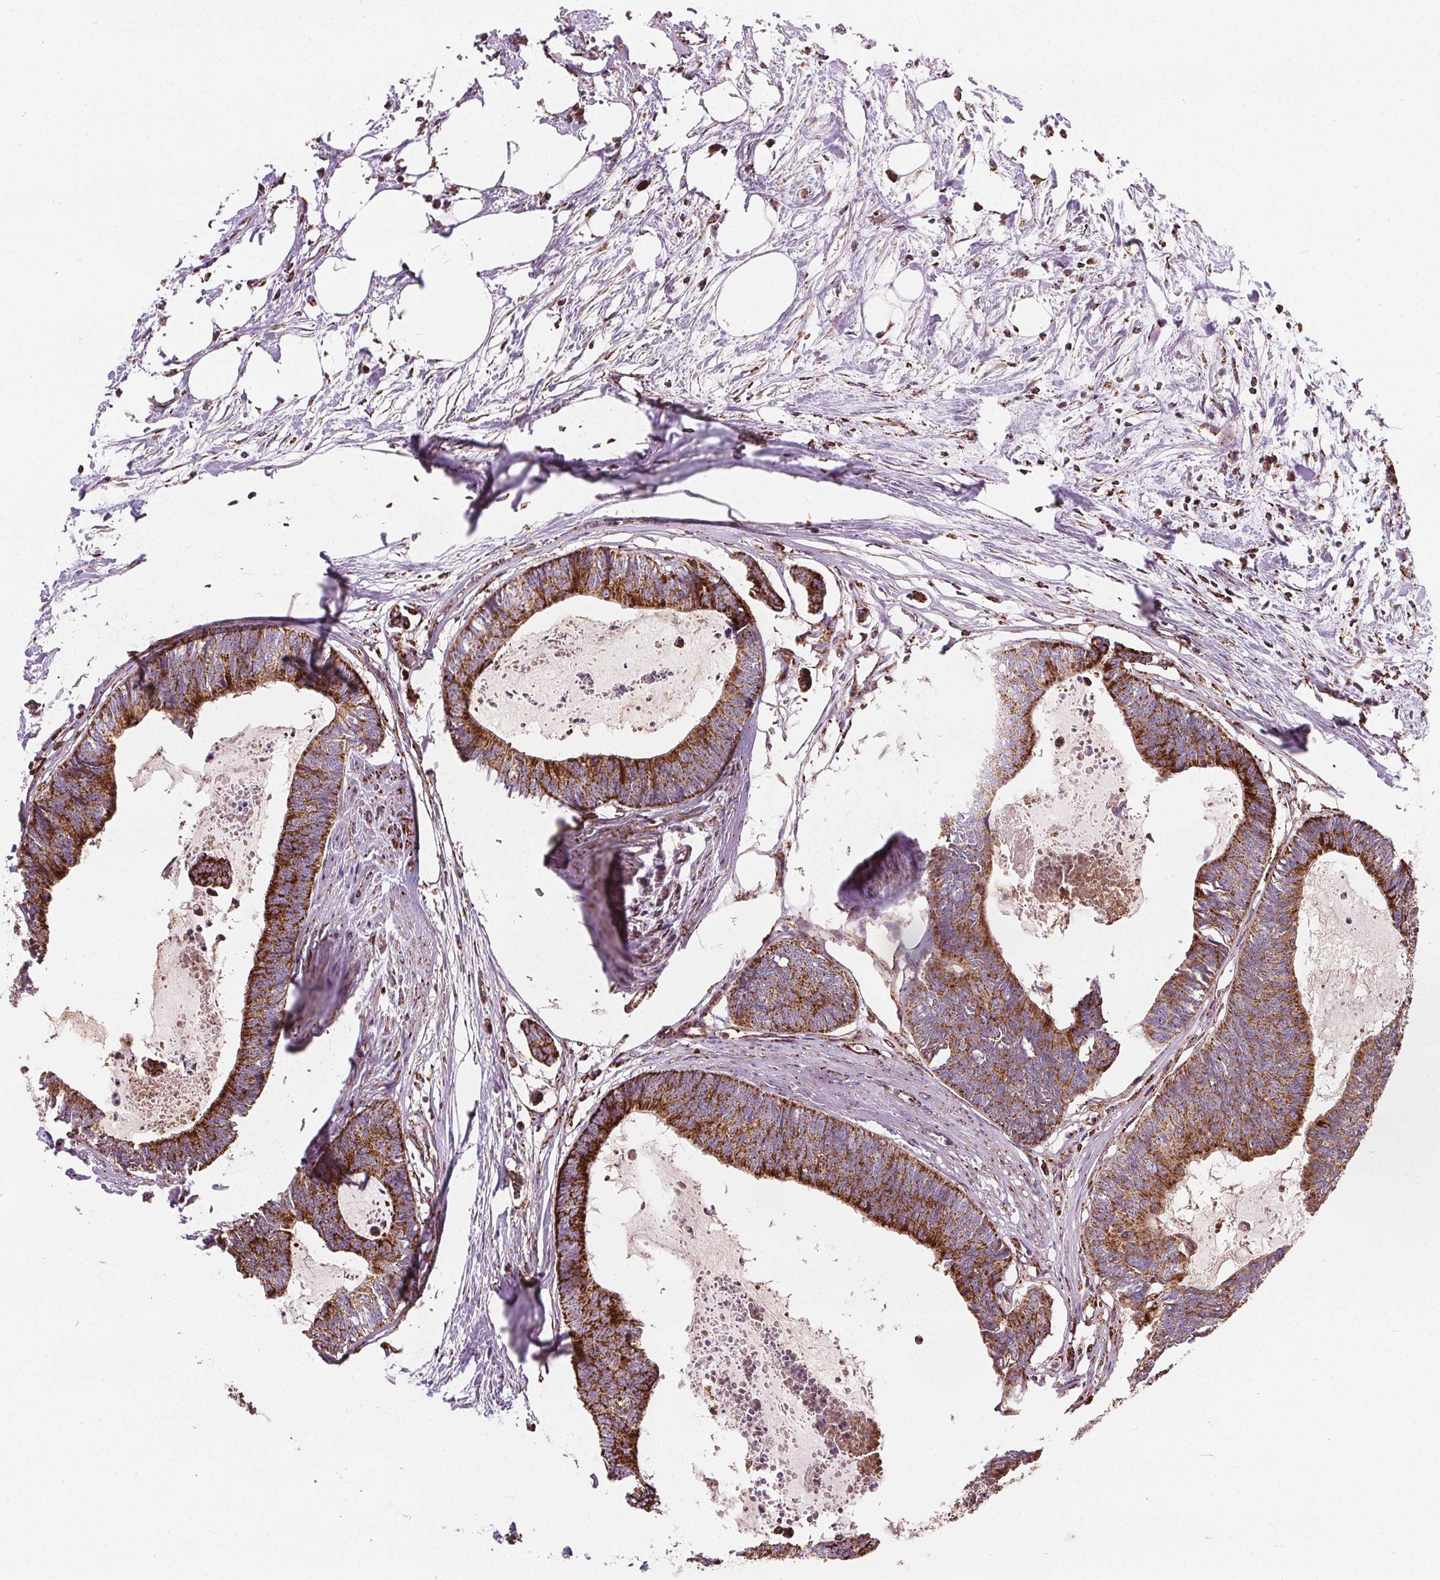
{"staining": {"intensity": "strong", "quantity": "25%-75%", "location": "cytoplasmic/membranous"}, "tissue": "colorectal cancer", "cell_type": "Tumor cells", "image_type": "cancer", "snomed": [{"axis": "morphology", "description": "Adenocarcinoma, NOS"}, {"axis": "topography", "description": "Colon"}, {"axis": "topography", "description": "Rectum"}], "caption": "This micrograph displays IHC staining of colorectal cancer, with high strong cytoplasmic/membranous positivity in about 25%-75% of tumor cells.", "gene": "GOLT1B", "patient": {"sex": "male", "age": 57}}